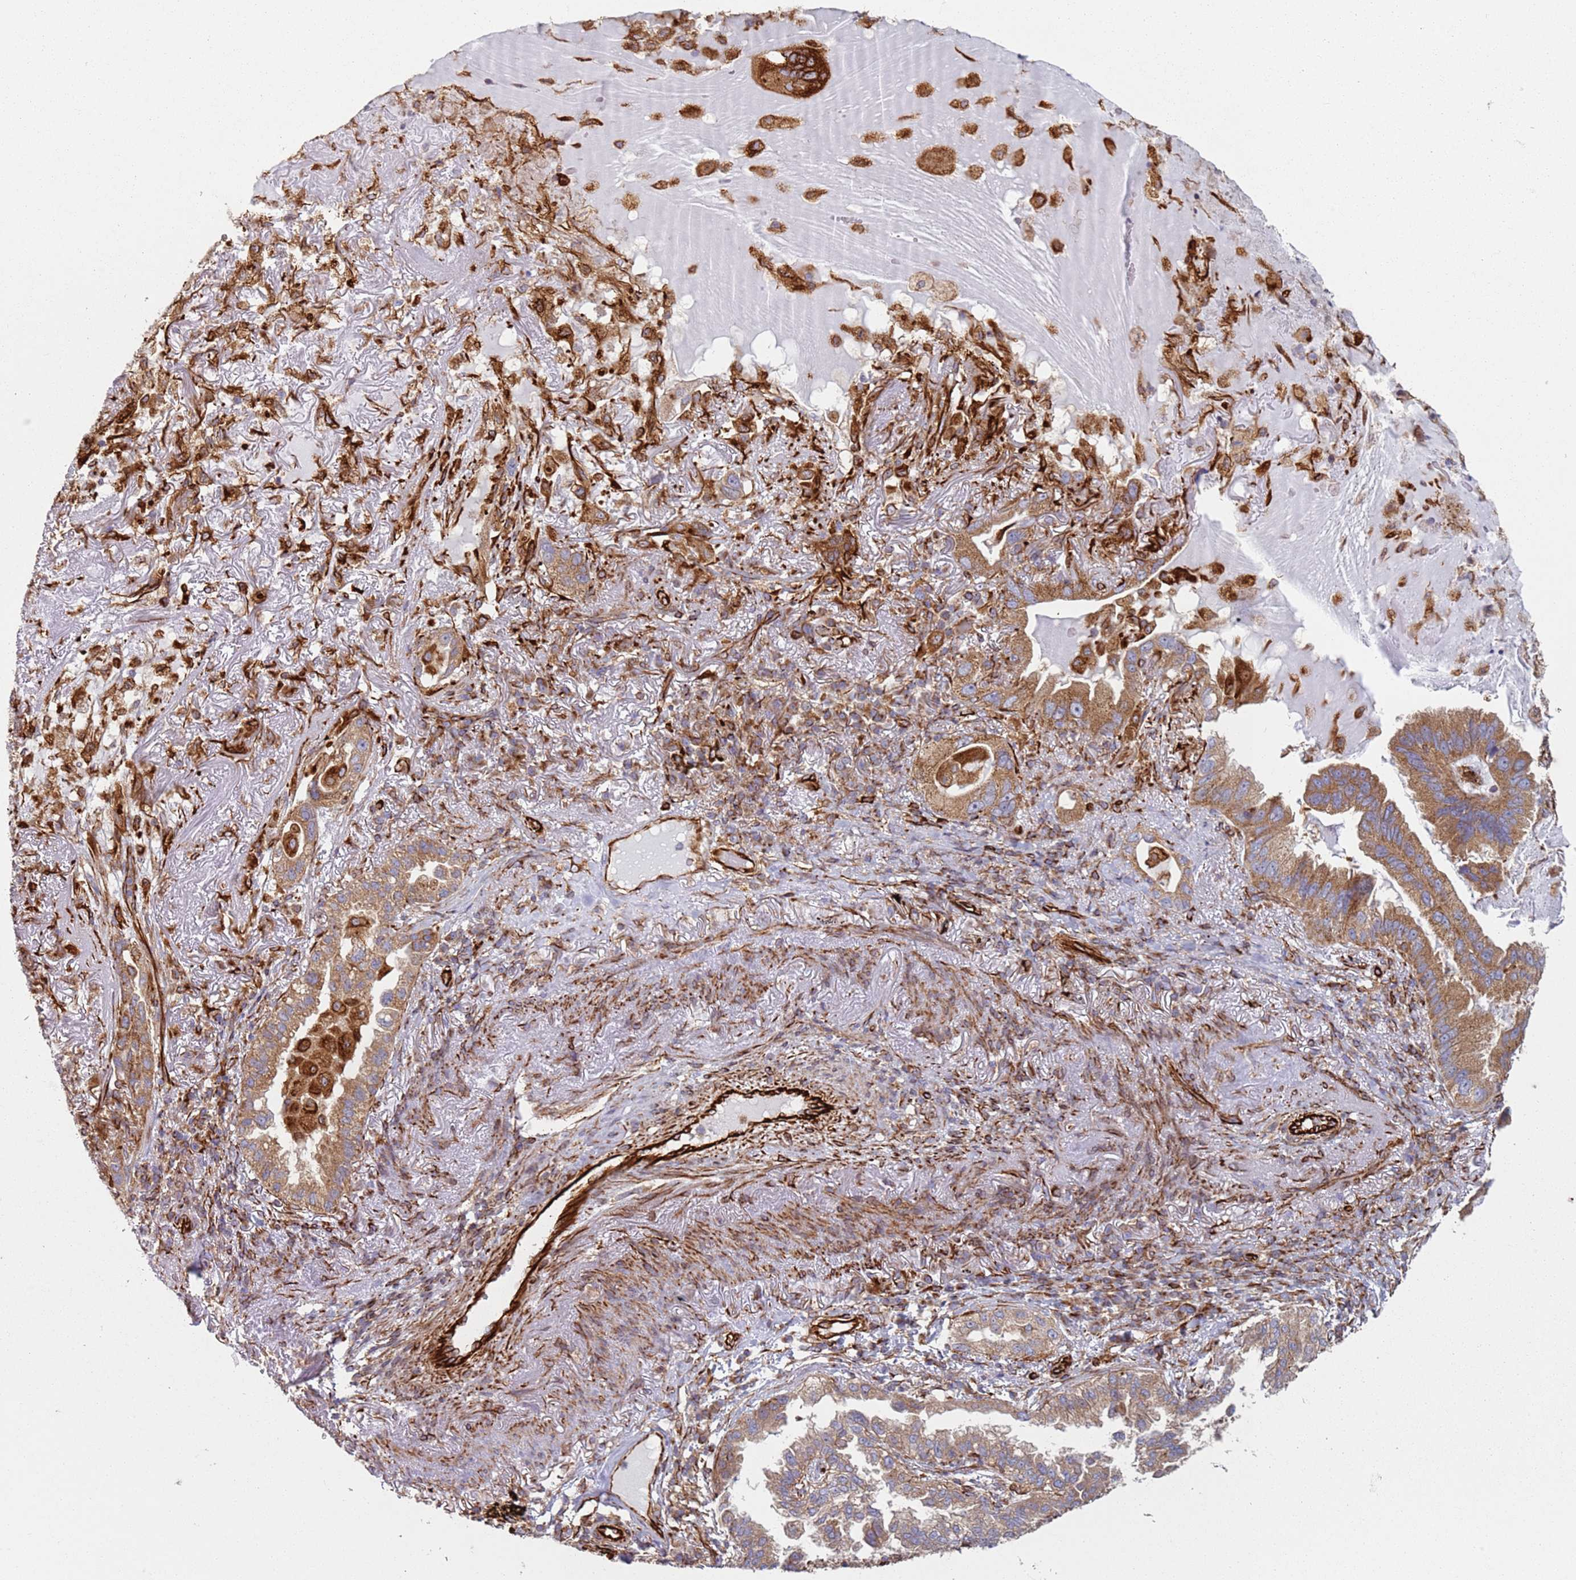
{"staining": {"intensity": "moderate", "quantity": ">75%", "location": "cytoplasmic/membranous"}, "tissue": "lung cancer", "cell_type": "Tumor cells", "image_type": "cancer", "snomed": [{"axis": "morphology", "description": "Adenocarcinoma, NOS"}, {"axis": "topography", "description": "Lung"}], "caption": "Immunohistochemistry (DAB) staining of adenocarcinoma (lung) demonstrates moderate cytoplasmic/membranous protein positivity in approximately >75% of tumor cells.", "gene": "SNAPIN", "patient": {"sex": "female", "age": 69}}